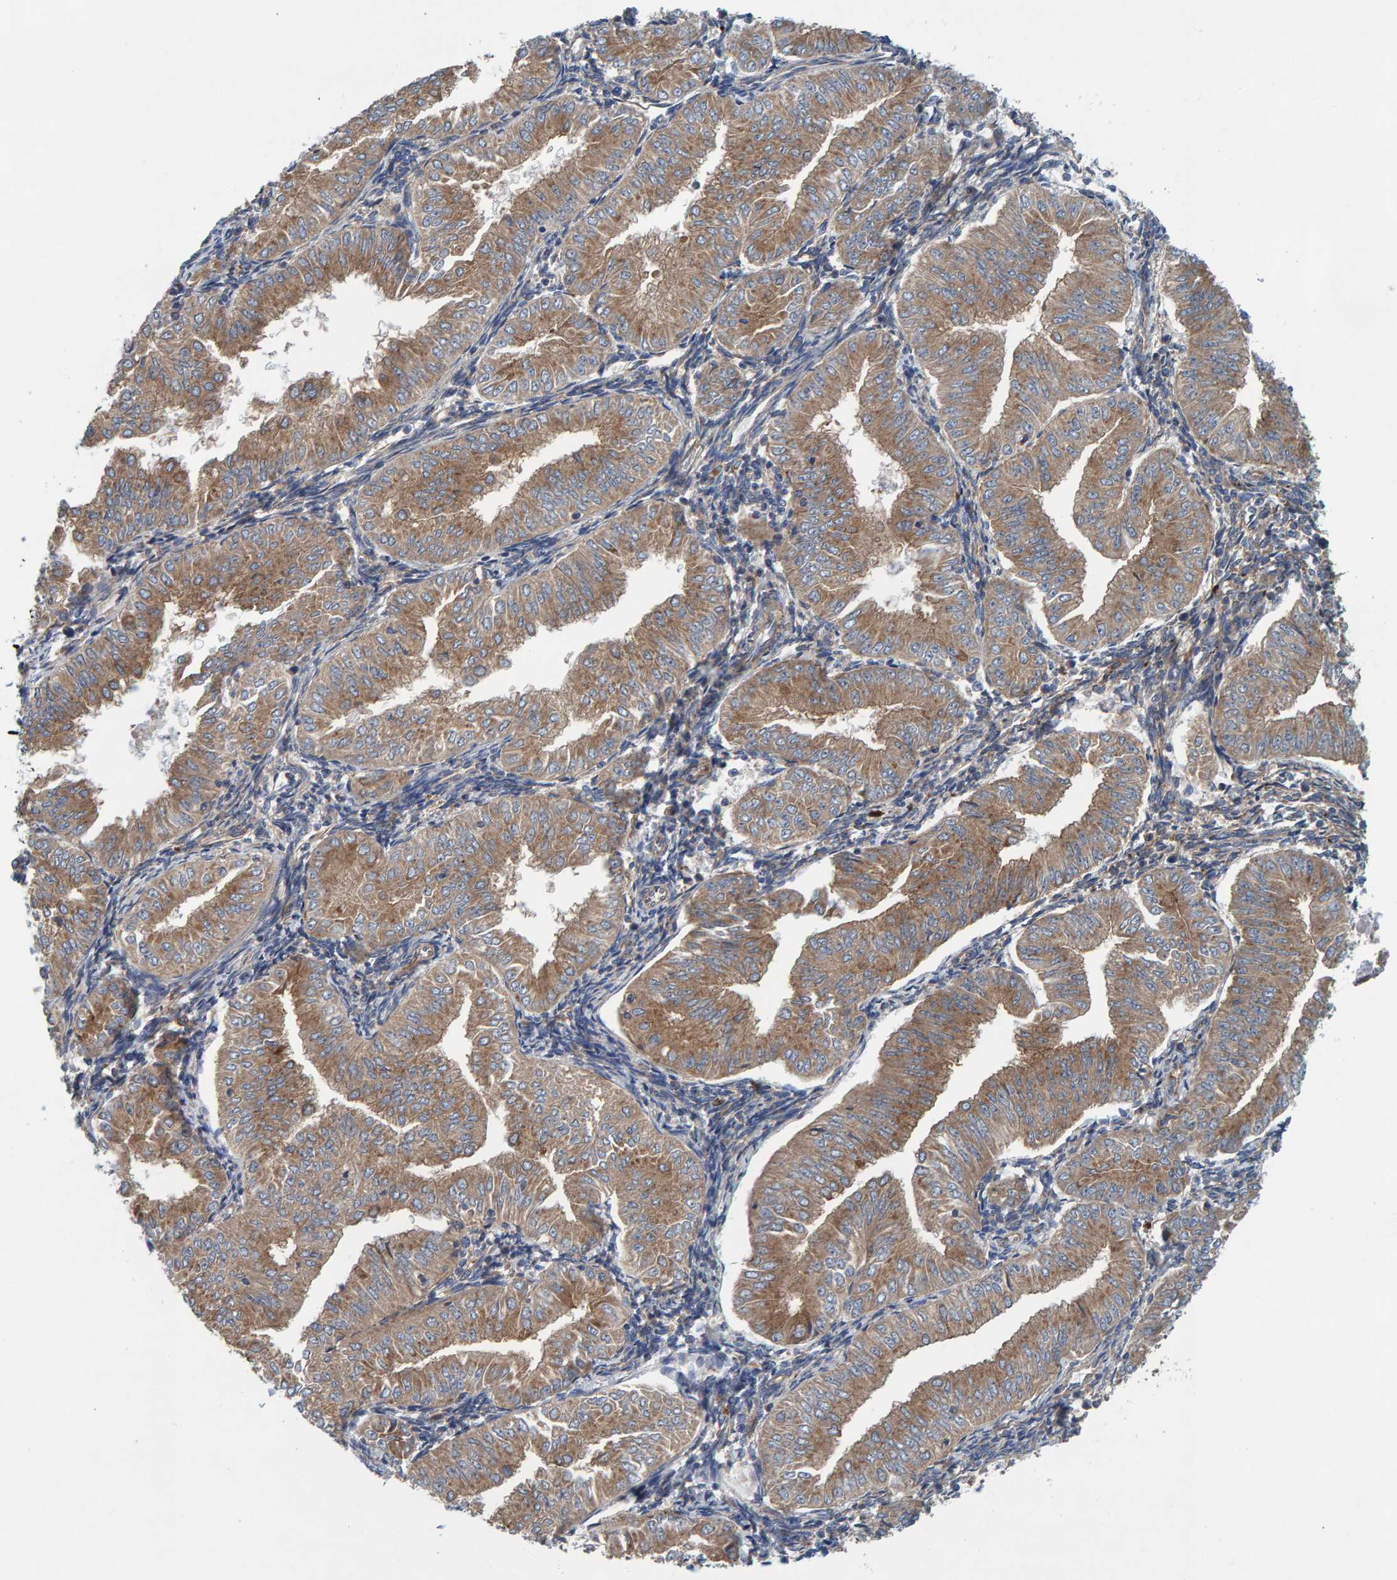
{"staining": {"intensity": "moderate", "quantity": ">75%", "location": "cytoplasmic/membranous"}, "tissue": "endometrial cancer", "cell_type": "Tumor cells", "image_type": "cancer", "snomed": [{"axis": "morphology", "description": "Normal tissue, NOS"}, {"axis": "morphology", "description": "Adenocarcinoma, NOS"}, {"axis": "topography", "description": "Endometrium"}], "caption": "Immunohistochemistry of human endometrial cancer (adenocarcinoma) displays medium levels of moderate cytoplasmic/membranous staining in about >75% of tumor cells. The staining is performed using DAB (3,3'-diaminobenzidine) brown chromogen to label protein expression. The nuclei are counter-stained blue using hematoxylin.", "gene": "MKLN1", "patient": {"sex": "female", "age": 53}}